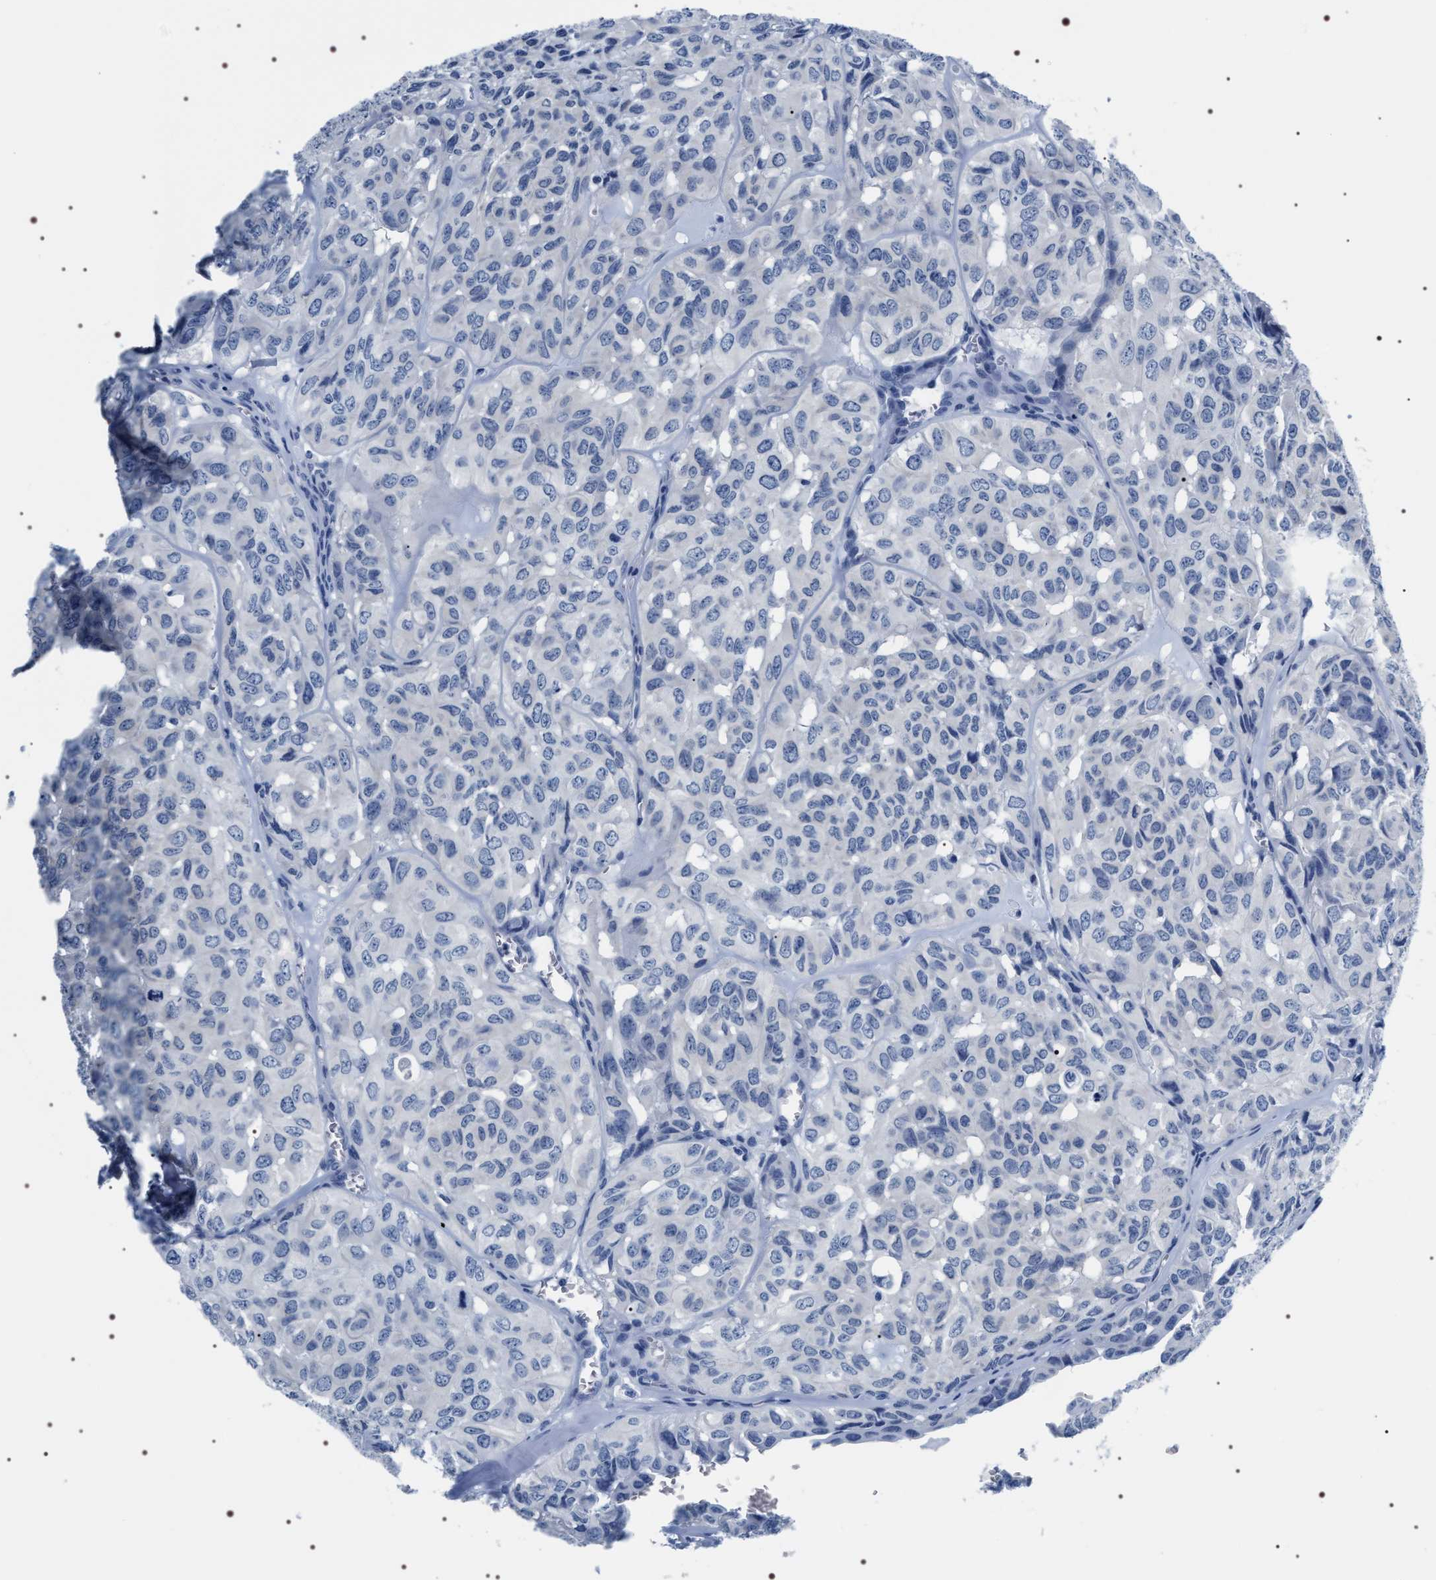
{"staining": {"intensity": "negative", "quantity": "none", "location": "none"}, "tissue": "head and neck cancer", "cell_type": "Tumor cells", "image_type": "cancer", "snomed": [{"axis": "morphology", "description": "Adenocarcinoma, NOS"}, {"axis": "topography", "description": "Salivary gland, NOS"}, {"axis": "topography", "description": "Head-Neck"}], "caption": "Image shows no significant protein staining in tumor cells of head and neck cancer.", "gene": "ADH4", "patient": {"sex": "female", "age": 76}}